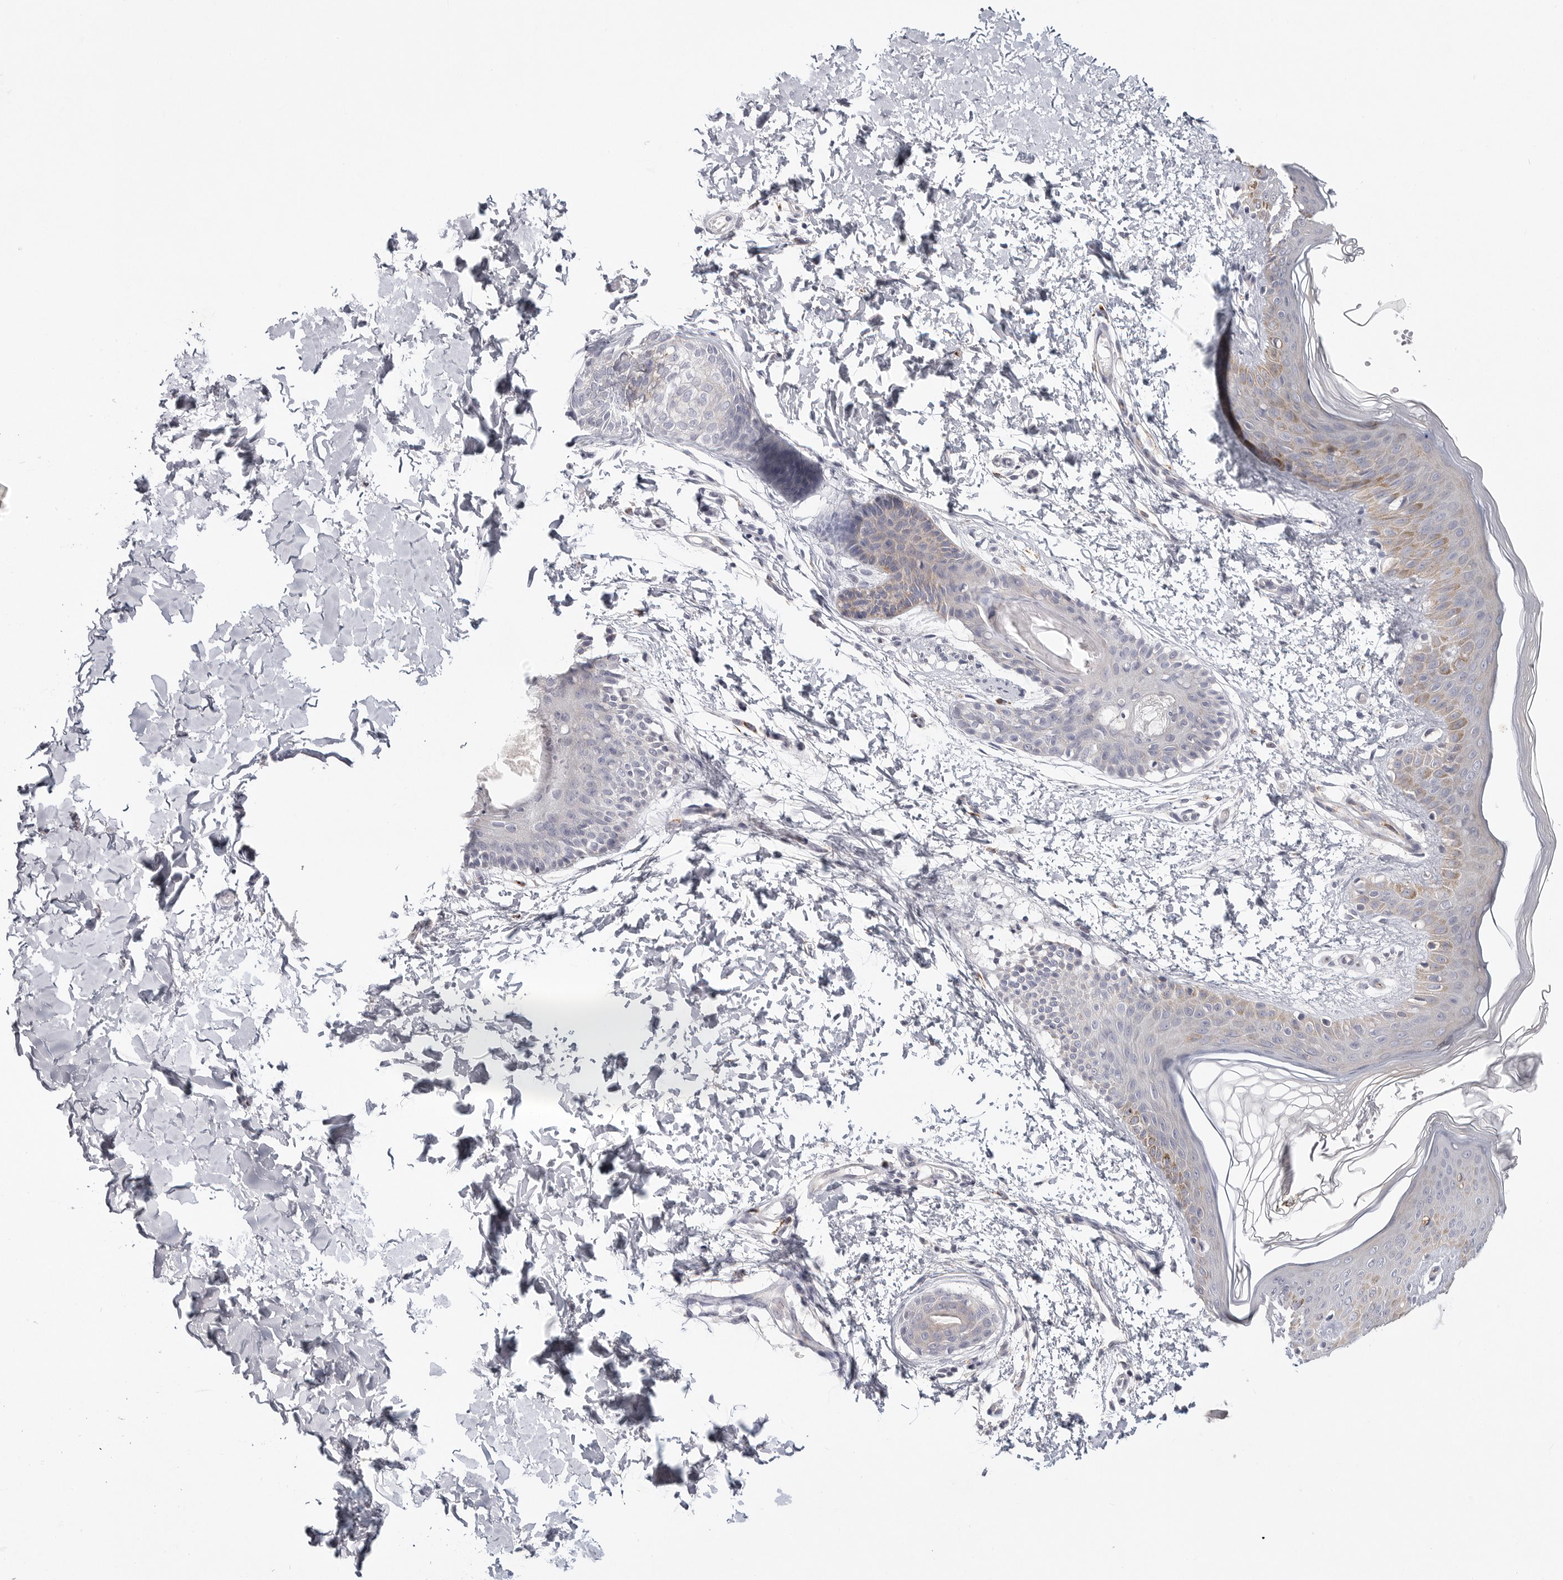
{"staining": {"intensity": "negative", "quantity": "none", "location": "none"}, "tissue": "skin", "cell_type": "Fibroblasts", "image_type": "normal", "snomed": [{"axis": "morphology", "description": "Normal tissue, NOS"}, {"axis": "morphology", "description": "Neoplasm, benign, NOS"}, {"axis": "topography", "description": "Skin"}, {"axis": "topography", "description": "Soft tissue"}], "caption": "Normal skin was stained to show a protein in brown. There is no significant expression in fibroblasts. The staining was performed using DAB to visualize the protein expression in brown, while the nuclei were stained in blue with hematoxylin (Magnification: 20x).", "gene": "ELP3", "patient": {"sex": "male", "age": 26}}